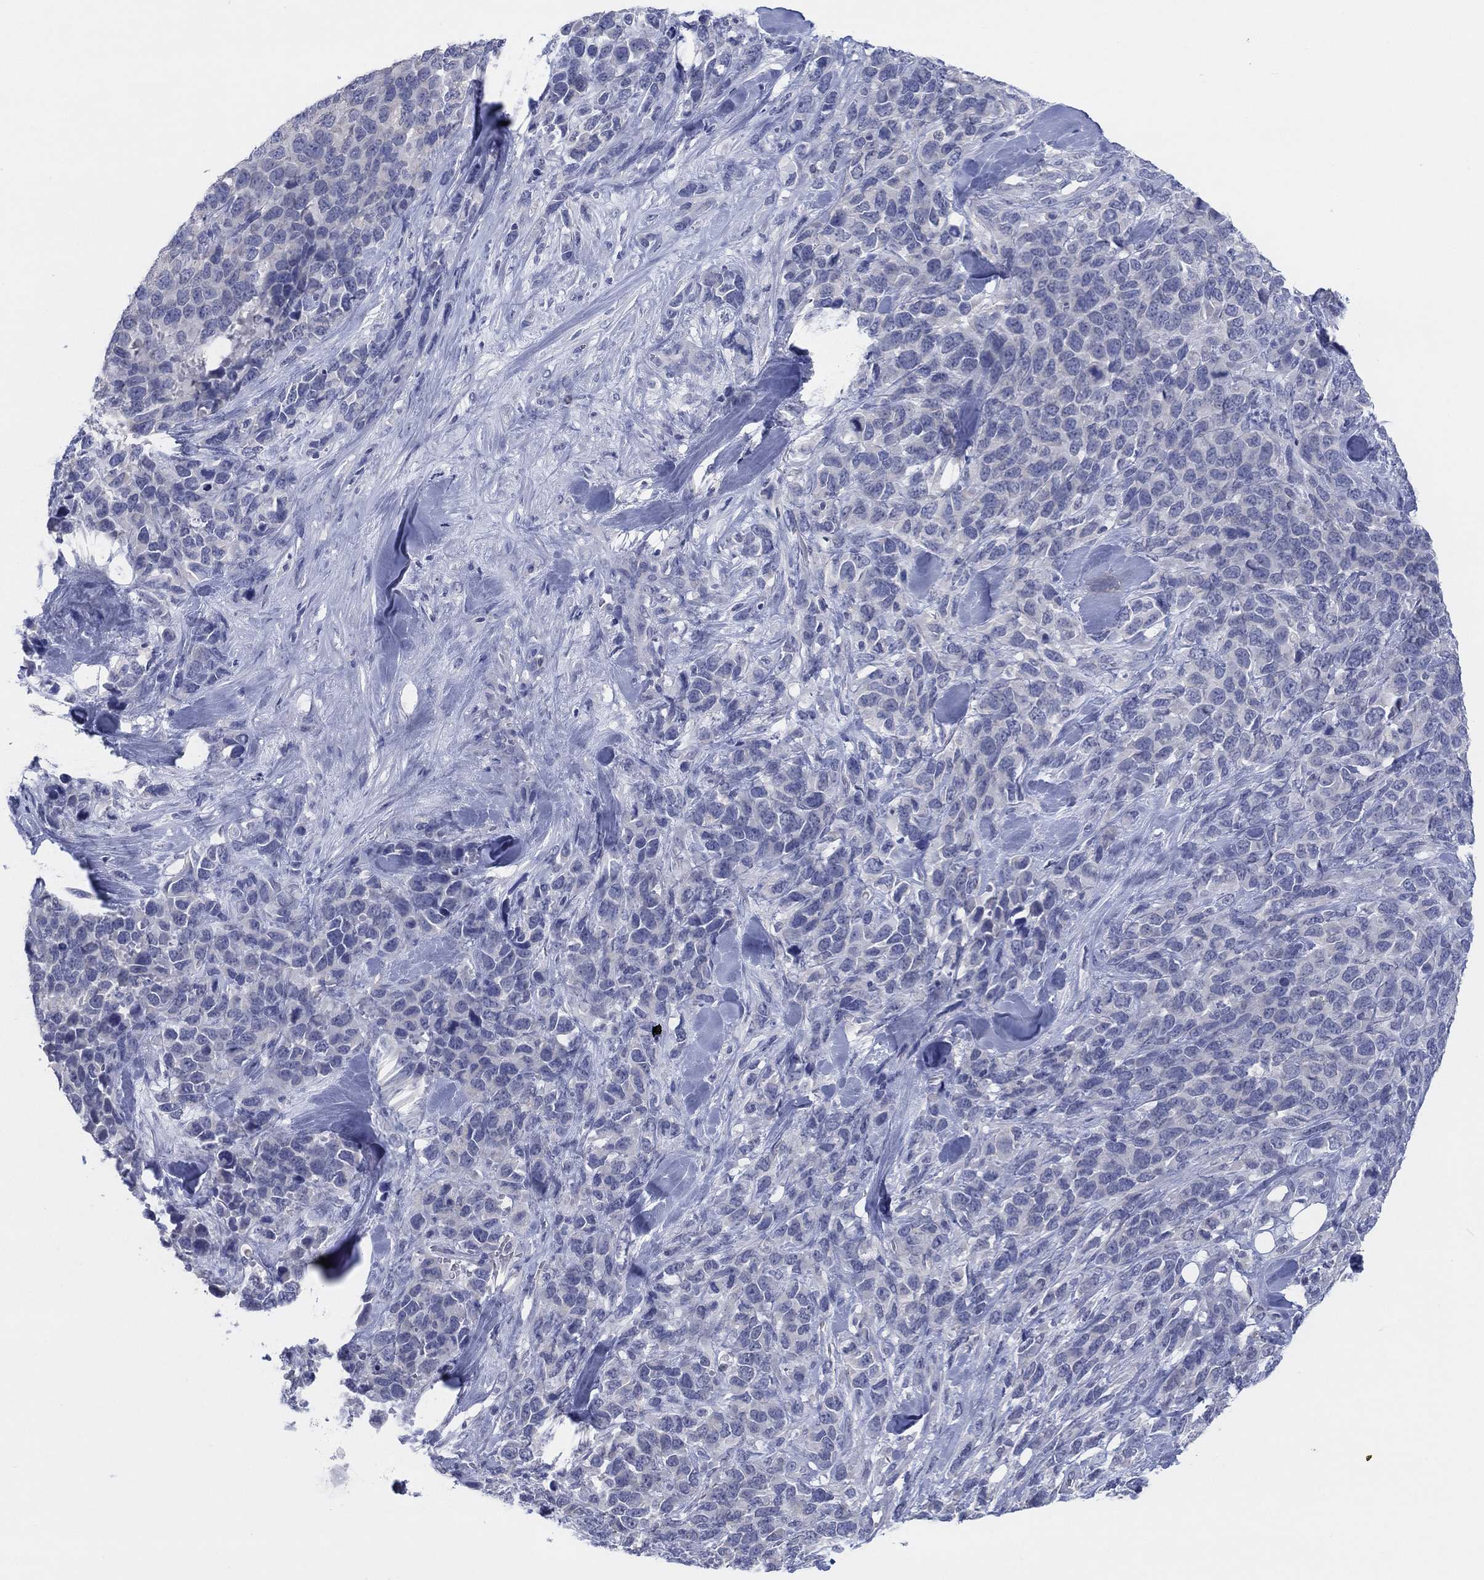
{"staining": {"intensity": "negative", "quantity": "none", "location": "none"}, "tissue": "melanoma", "cell_type": "Tumor cells", "image_type": "cancer", "snomed": [{"axis": "morphology", "description": "Malignant melanoma, Metastatic site"}, {"axis": "topography", "description": "Skin"}], "caption": "An IHC image of melanoma is shown. There is no staining in tumor cells of melanoma.", "gene": "FER1L6", "patient": {"sex": "male", "age": 84}}